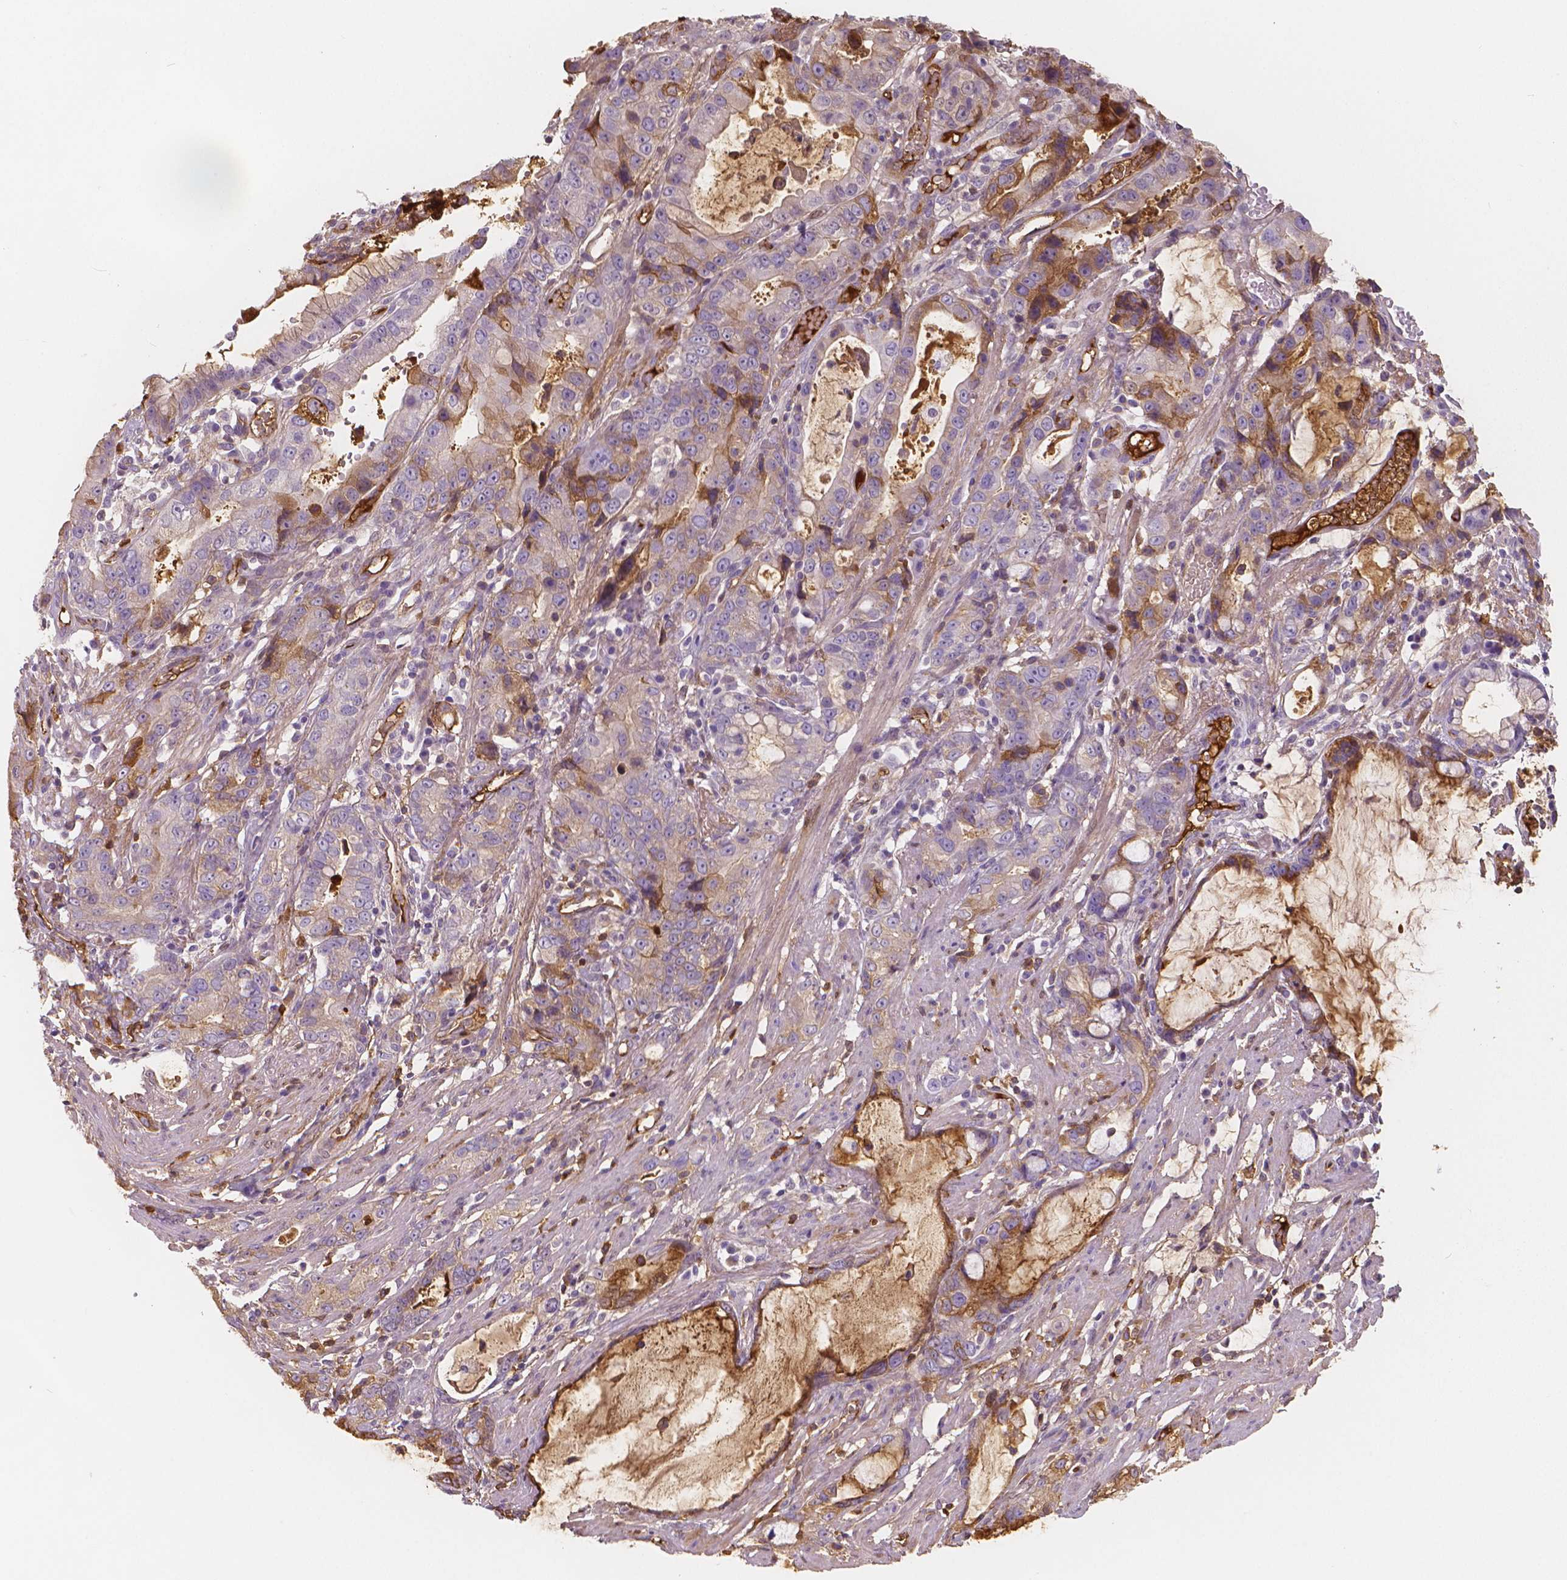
{"staining": {"intensity": "moderate", "quantity": "25%-75%", "location": "cytoplasmic/membranous"}, "tissue": "stomach cancer", "cell_type": "Tumor cells", "image_type": "cancer", "snomed": [{"axis": "morphology", "description": "Adenocarcinoma, NOS"}, {"axis": "topography", "description": "Stomach"}], "caption": "Tumor cells show medium levels of moderate cytoplasmic/membranous expression in about 25%-75% of cells in stomach cancer (adenocarcinoma).", "gene": "APOA4", "patient": {"sex": "male", "age": 55}}